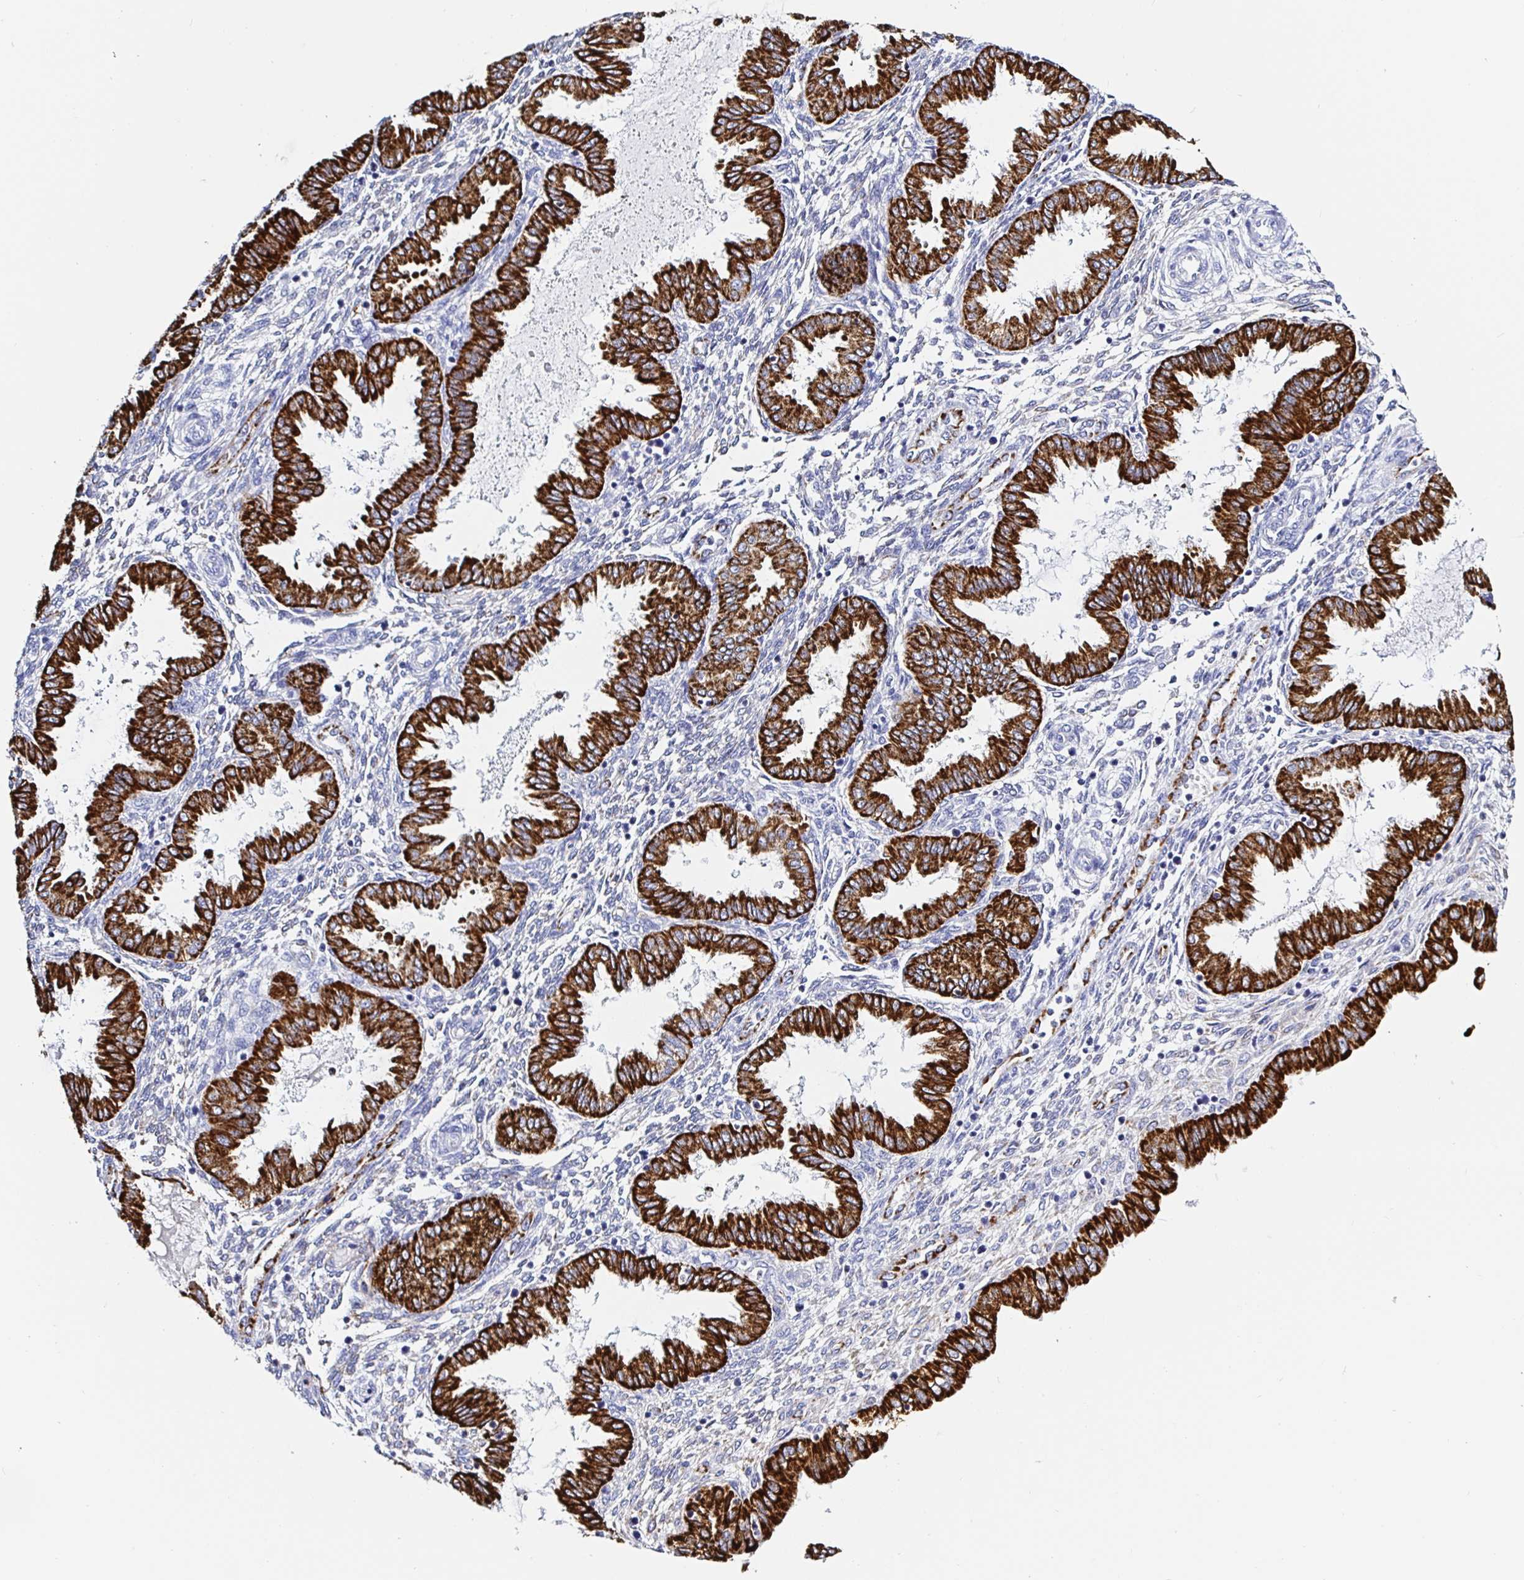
{"staining": {"intensity": "negative", "quantity": "none", "location": "none"}, "tissue": "endometrium", "cell_type": "Cells in endometrial stroma", "image_type": "normal", "snomed": [{"axis": "morphology", "description": "Normal tissue, NOS"}, {"axis": "topography", "description": "Endometrium"}], "caption": "This micrograph is of benign endometrium stained with IHC to label a protein in brown with the nuclei are counter-stained blue. There is no staining in cells in endometrial stroma.", "gene": "MAOA", "patient": {"sex": "female", "age": 33}}